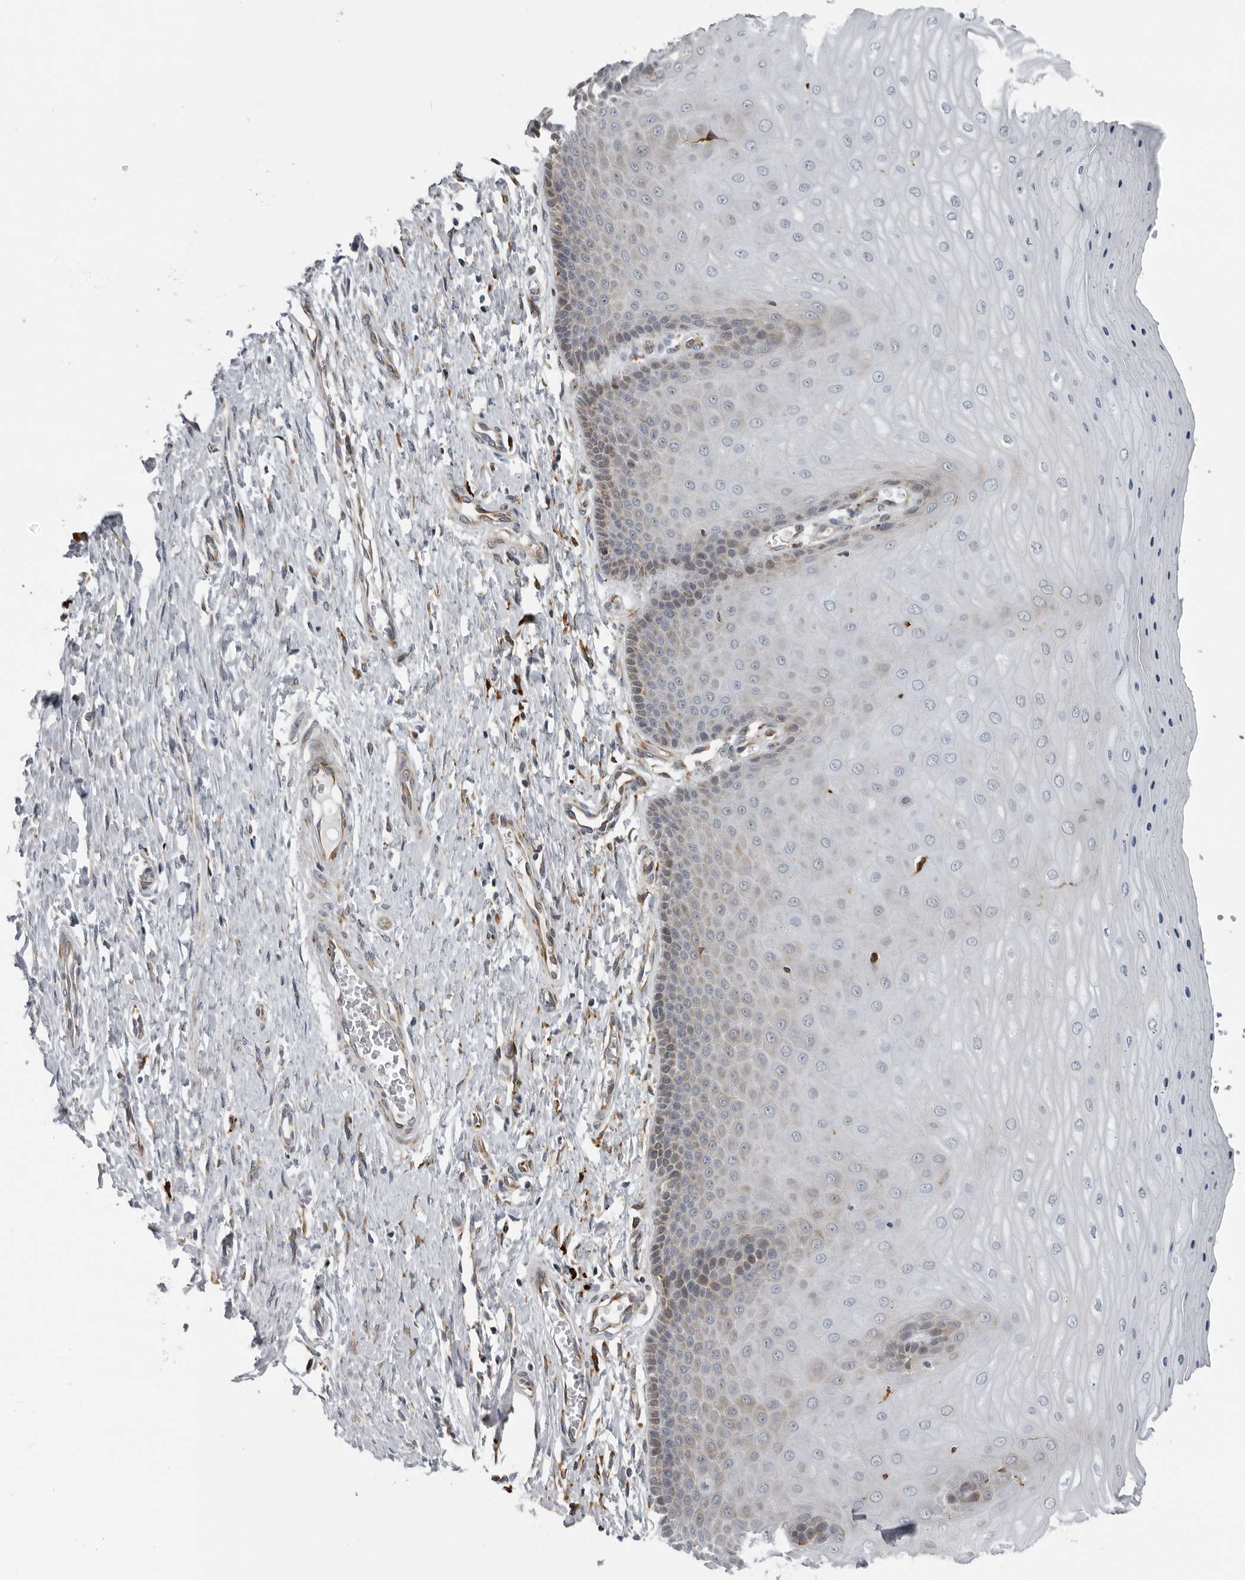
{"staining": {"intensity": "moderate", "quantity": ">75%", "location": "cytoplasmic/membranous"}, "tissue": "cervix", "cell_type": "Glandular cells", "image_type": "normal", "snomed": [{"axis": "morphology", "description": "Normal tissue, NOS"}, {"axis": "topography", "description": "Cervix"}], "caption": "Protein expression analysis of unremarkable cervix reveals moderate cytoplasmic/membranous staining in approximately >75% of glandular cells.", "gene": "ALPK2", "patient": {"sex": "female", "age": 55}}